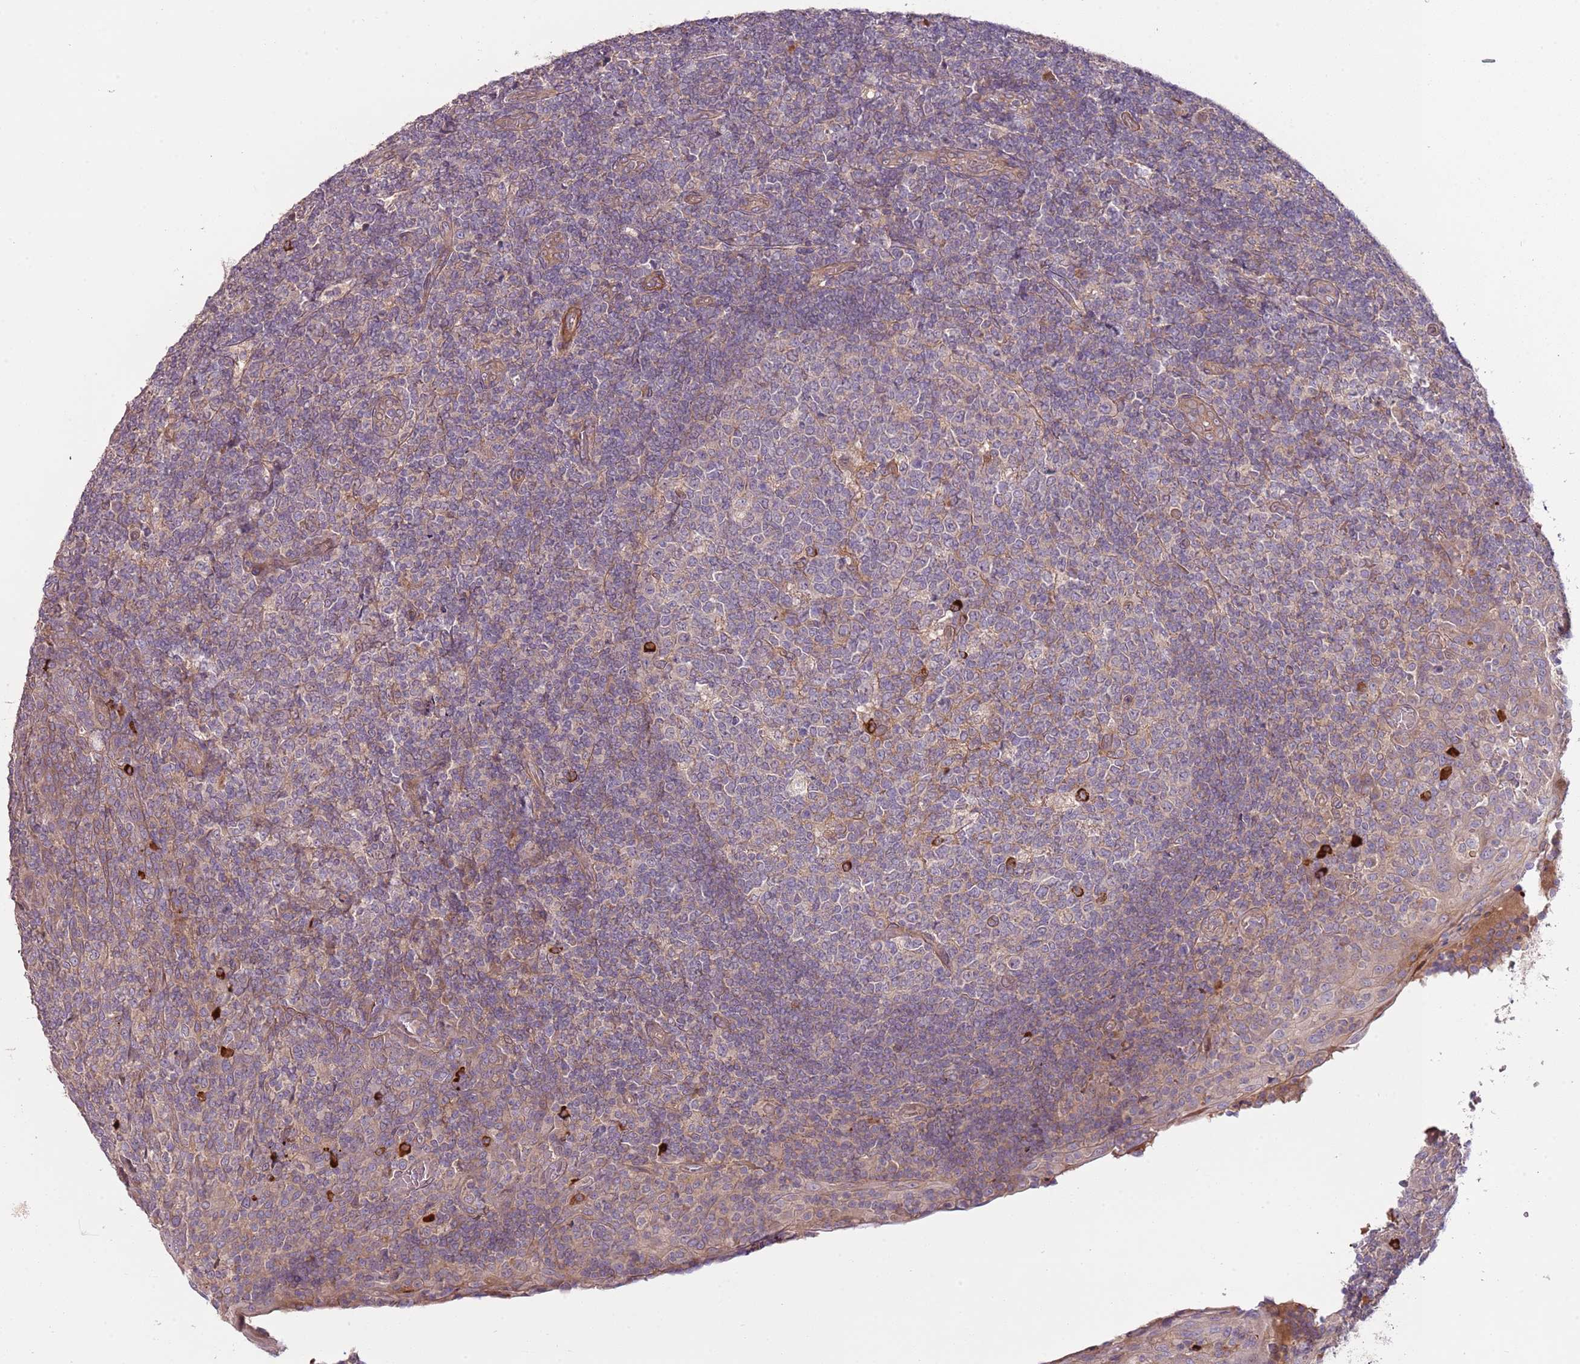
{"staining": {"intensity": "strong", "quantity": "<25%", "location": "cytoplasmic/membranous"}, "tissue": "tonsil", "cell_type": "Germinal center cells", "image_type": "normal", "snomed": [{"axis": "morphology", "description": "Normal tissue, NOS"}, {"axis": "topography", "description": "Tonsil"}], "caption": "Immunohistochemistry (IHC) (DAB) staining of unremarkable tonsil shows strong cytoplasmic/membranous protein expression in about <25% of germinal center cells.", "gene": "RNF128", "patient": {"sex": "female", "age": 19}}